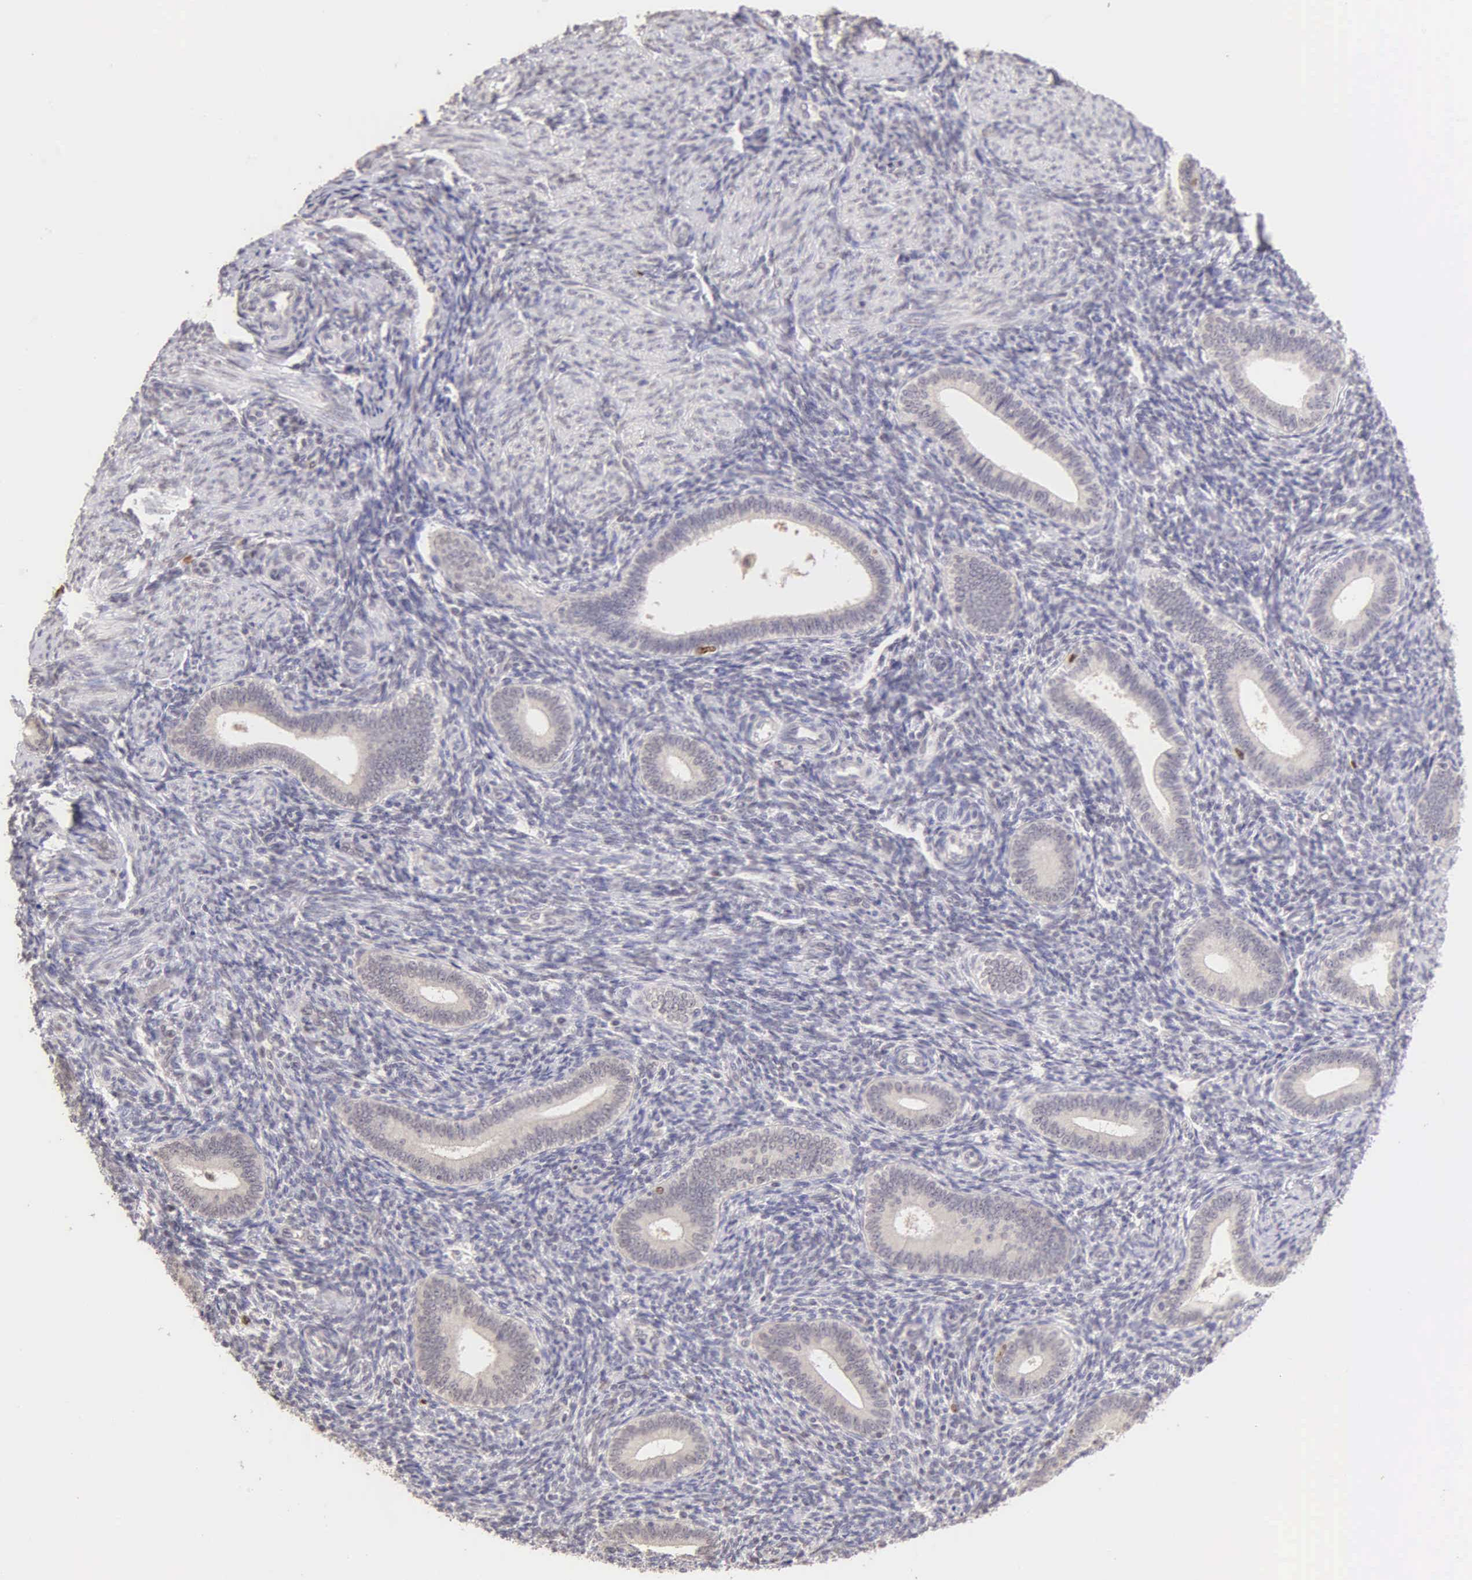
{"staining": {"intensity": "negative", "quantity": "none", "location": "none"}, "tissue": "endometrium", "cell_type": "Cells in endometrial stroma", "image_type": "normal", "snomed": [{"axis": "morphology", "description": "Normal tissue, NOS"}, {"axis": "topography", "description": "Endometrium"}], "caption": "High magnification brightfield microscopy of benign endometrium stained with DAB (3,3'-diaminobenzidine) (brown) and counterstained with hematoxylin (blue): cells in endometrial stroma show no significant staining. Nuclei are stained in blue.", "gene": "MKI67", "patient": {"sex": "female", "age": 35}}